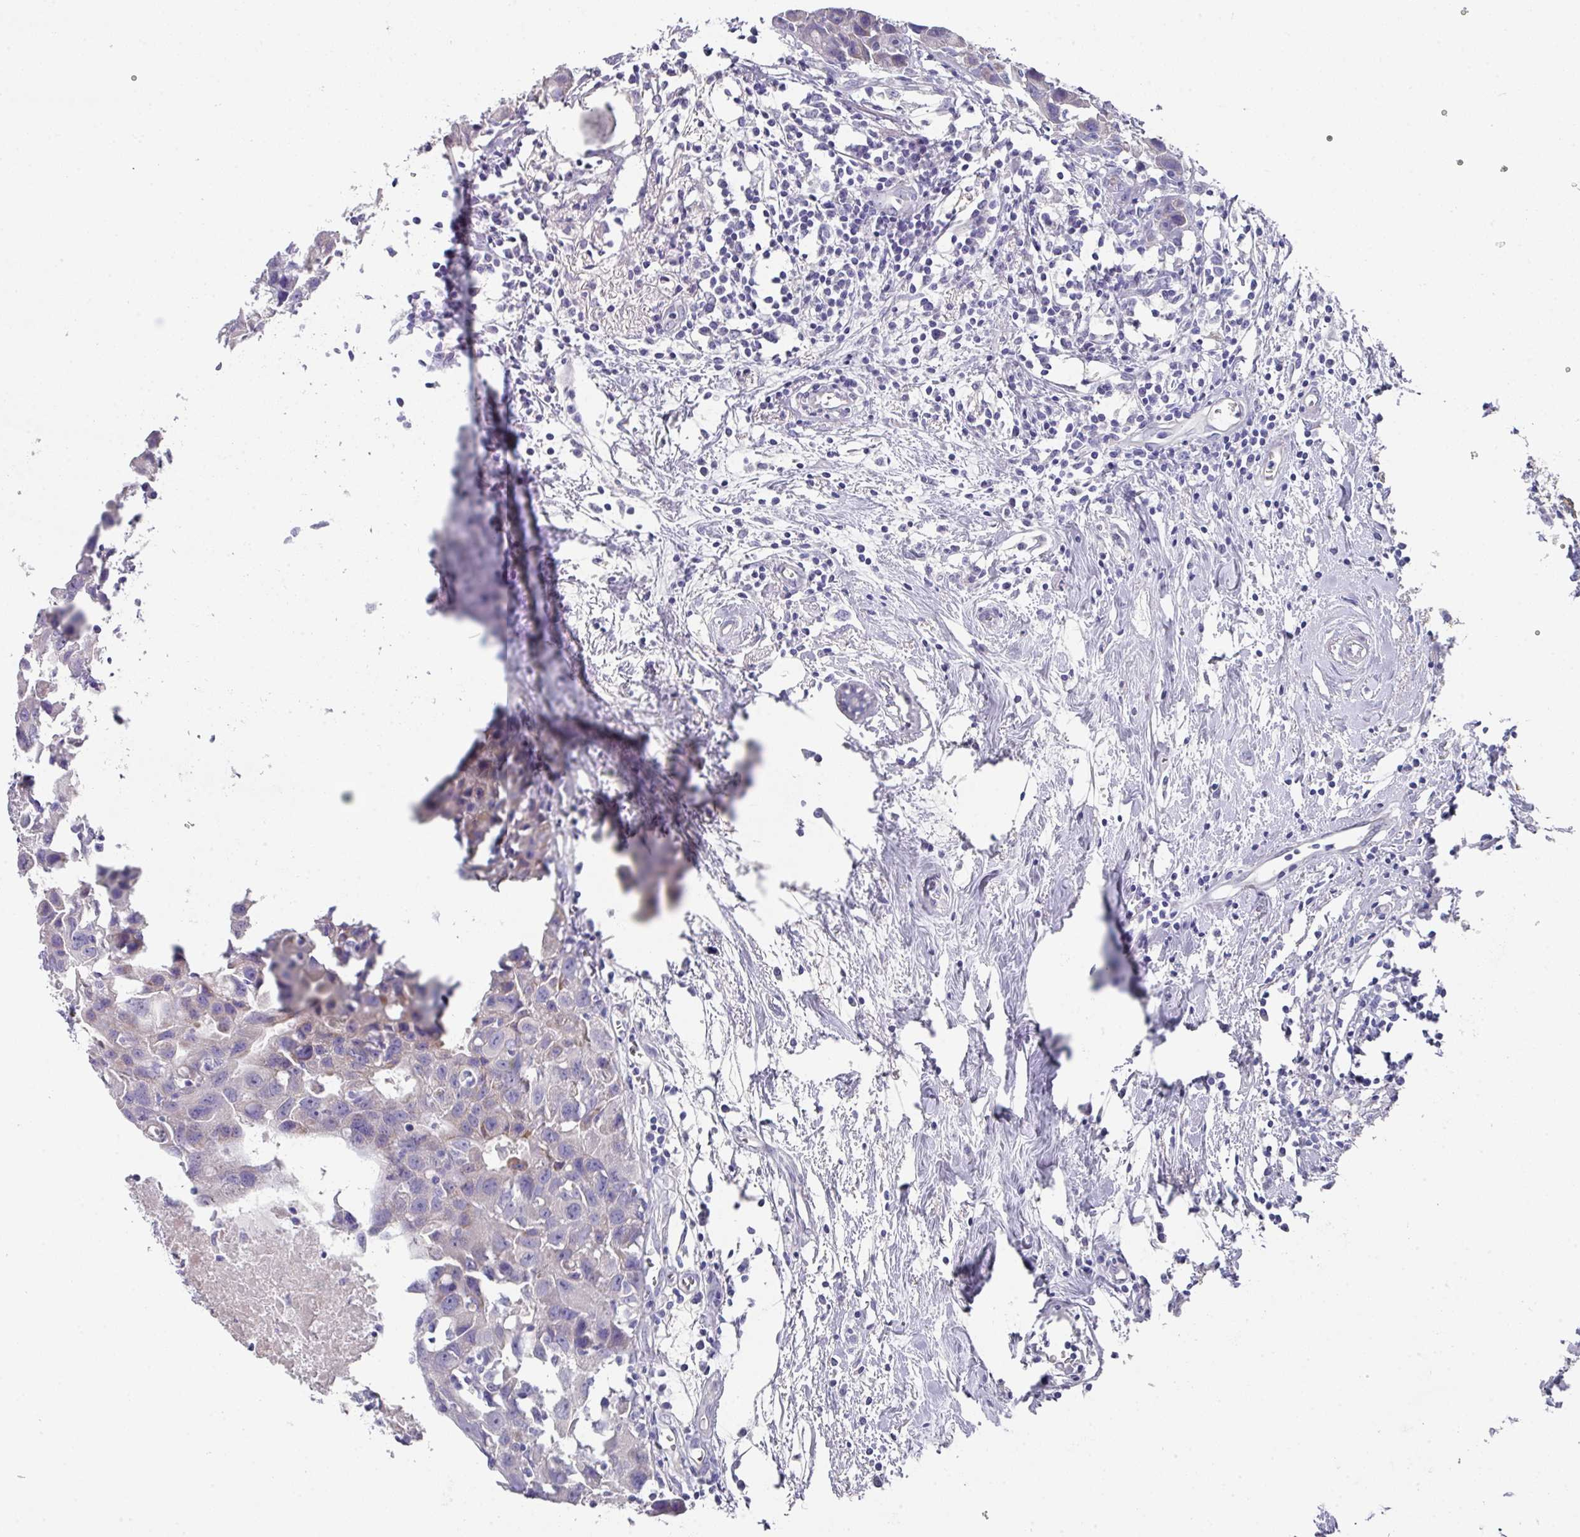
{"staining": {"intensity": "negative", "quantity": "none", "location": "none"}, "tissue": "breast cancer", "cell_type": "Tumor cells", "image_type": "cancer", "snomed": [{"axis": "morphology", "description": "Carcinoma, NOS"}, {"axis": "topography", "description": "Breast"}], "caption": "A photomicrograph of human breast carcinoma is negative for staining in tumor cells.", "gene": "DAZL", "patient": {"sex": "female", "age": 60}}